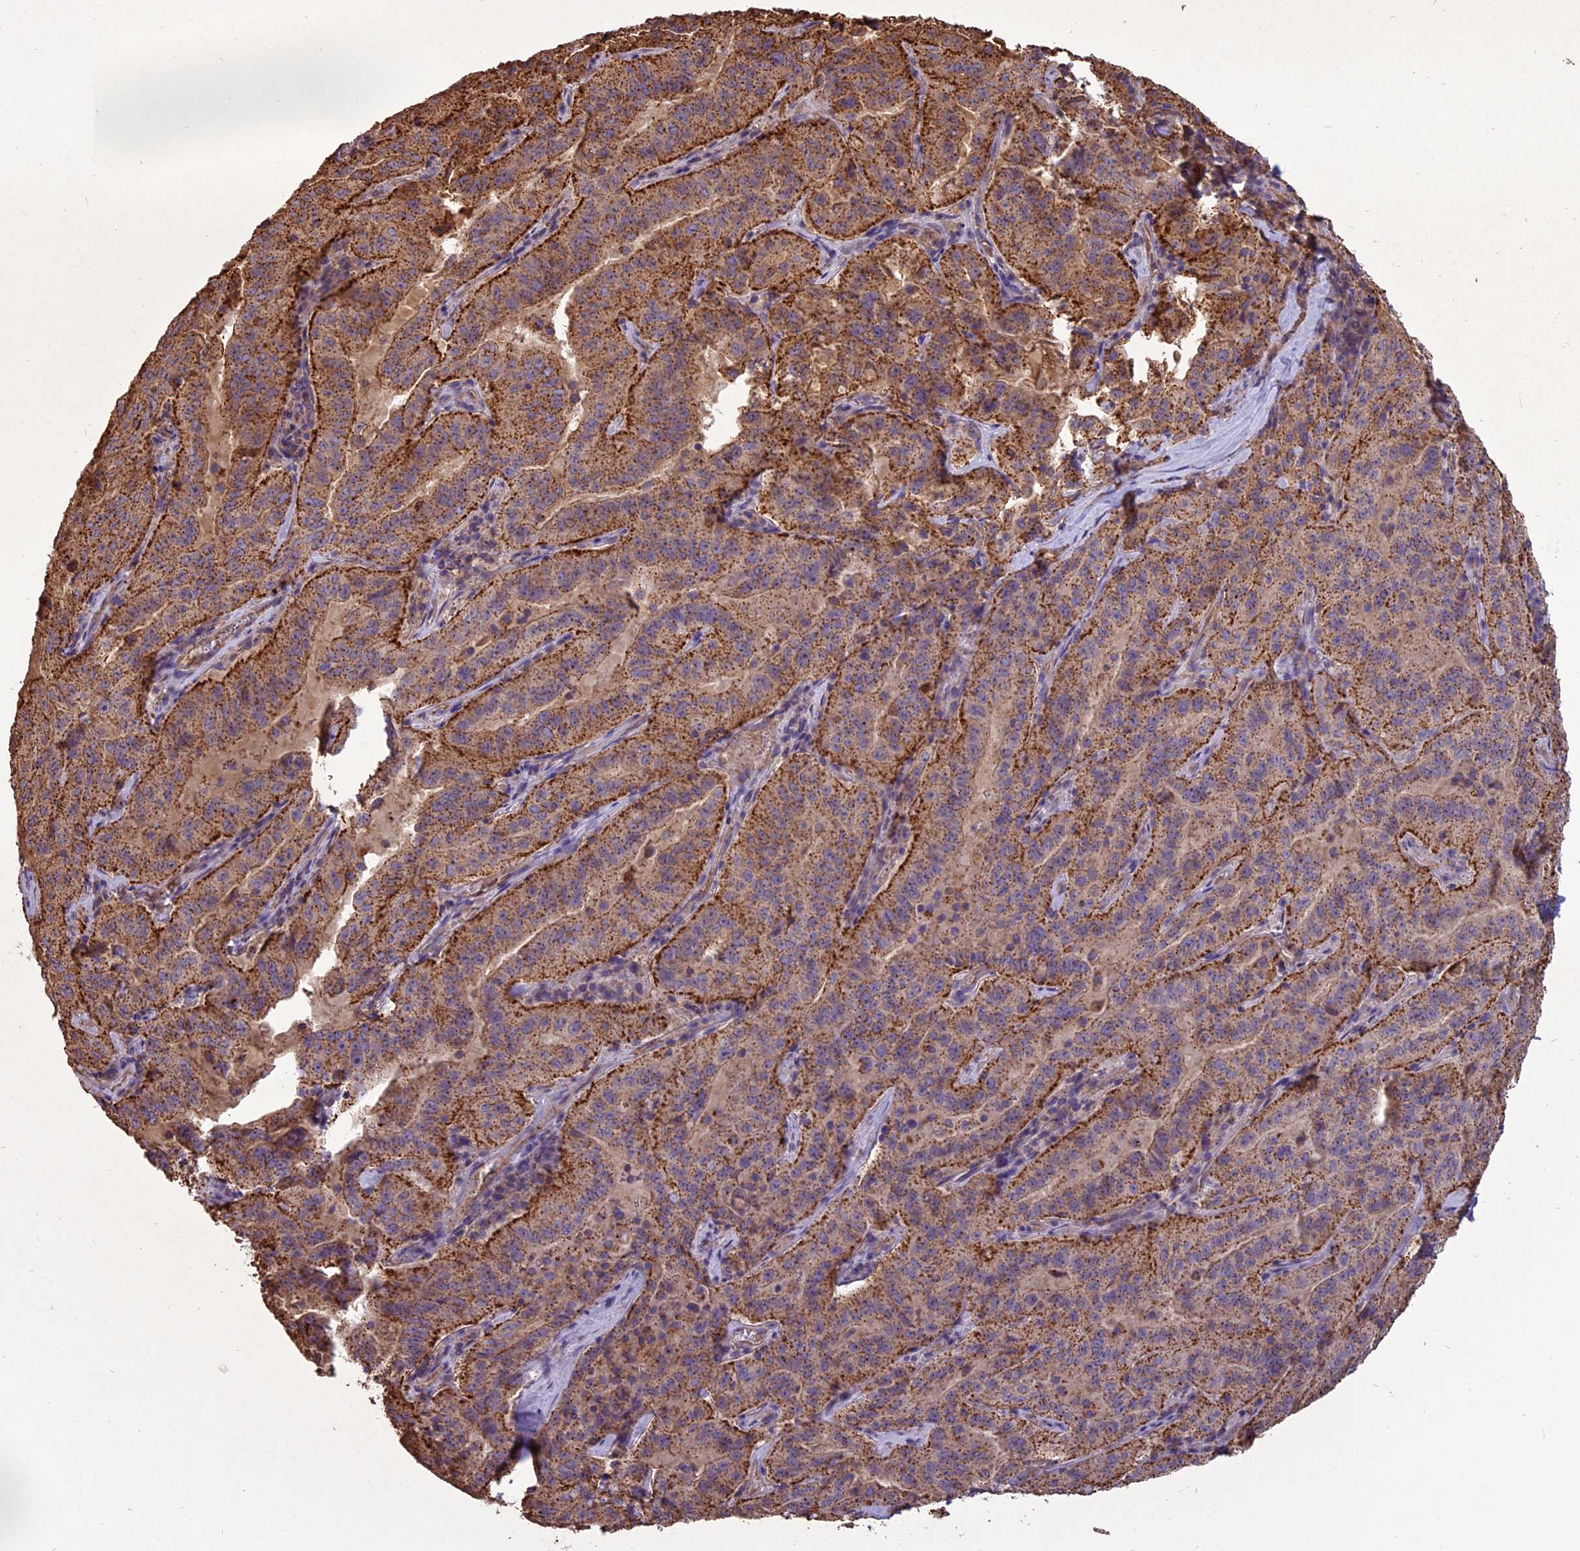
{"staining": {"intensity": "moderate", "quantity": ">75%", "location": "cytoplasmic/membranous"}, "tissue": "pancreatic cancer", "cell_type": "Tumor cells", "image_type": "cancer", "snomed": [{"axis": "morphology", "description": "Adenocarcinoma, NOS"}, {"axis": "topography", "description": "Pancreas"}], "caption": "IHC photomicrograph of pancreatic cancer (adenocarcinoma) stained for a protein (brown), which displays medium levels of moderate cytoplasmic/membranous positivity in about >75% of tumor cells.", "gene": "CHMP2A", "patient": {"sex": "male", "age": 63}}